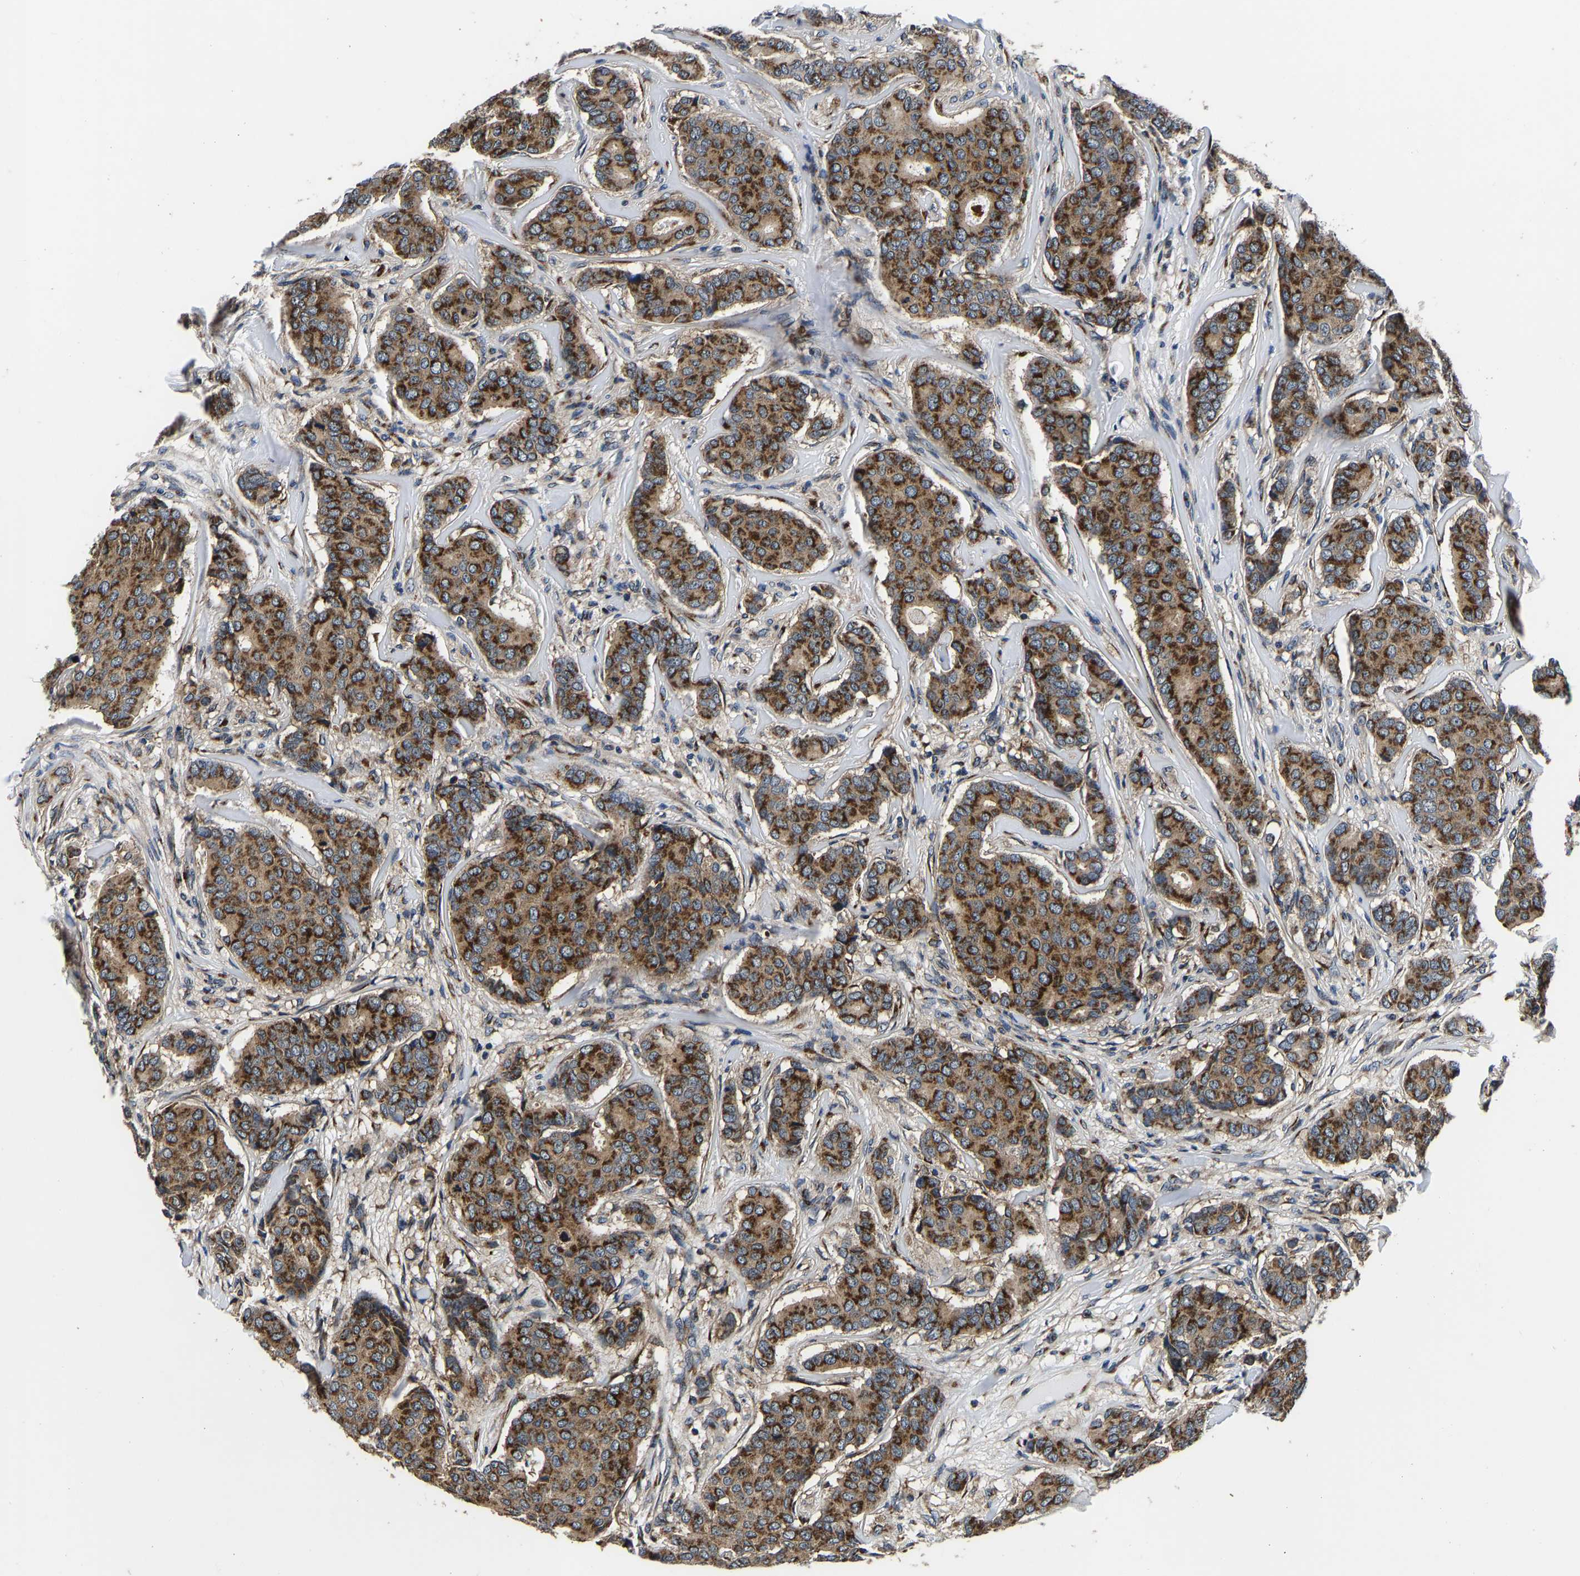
{"staining": {"intensity": "strong", "quantity": ">75%", "location": "cytoplasmic/membranous"}, "tissue": "breast cancer", "cell_type": "Tumor cells", "image_type": "cancer", "snomed": [{"axis": "morphology", "description": "Duct carcinoma"}, {"axis": "topography", "description": "Breast"}], "caption": "Immunohistochemistry (IHC) of human breast cancer (intraductal carcinoma) shows high levels of strong cytoplasmic/membranous staining in about >75% of tumor cells.", "gene": "RABAC1", "patient": {"sex": "female", "age": 75}}